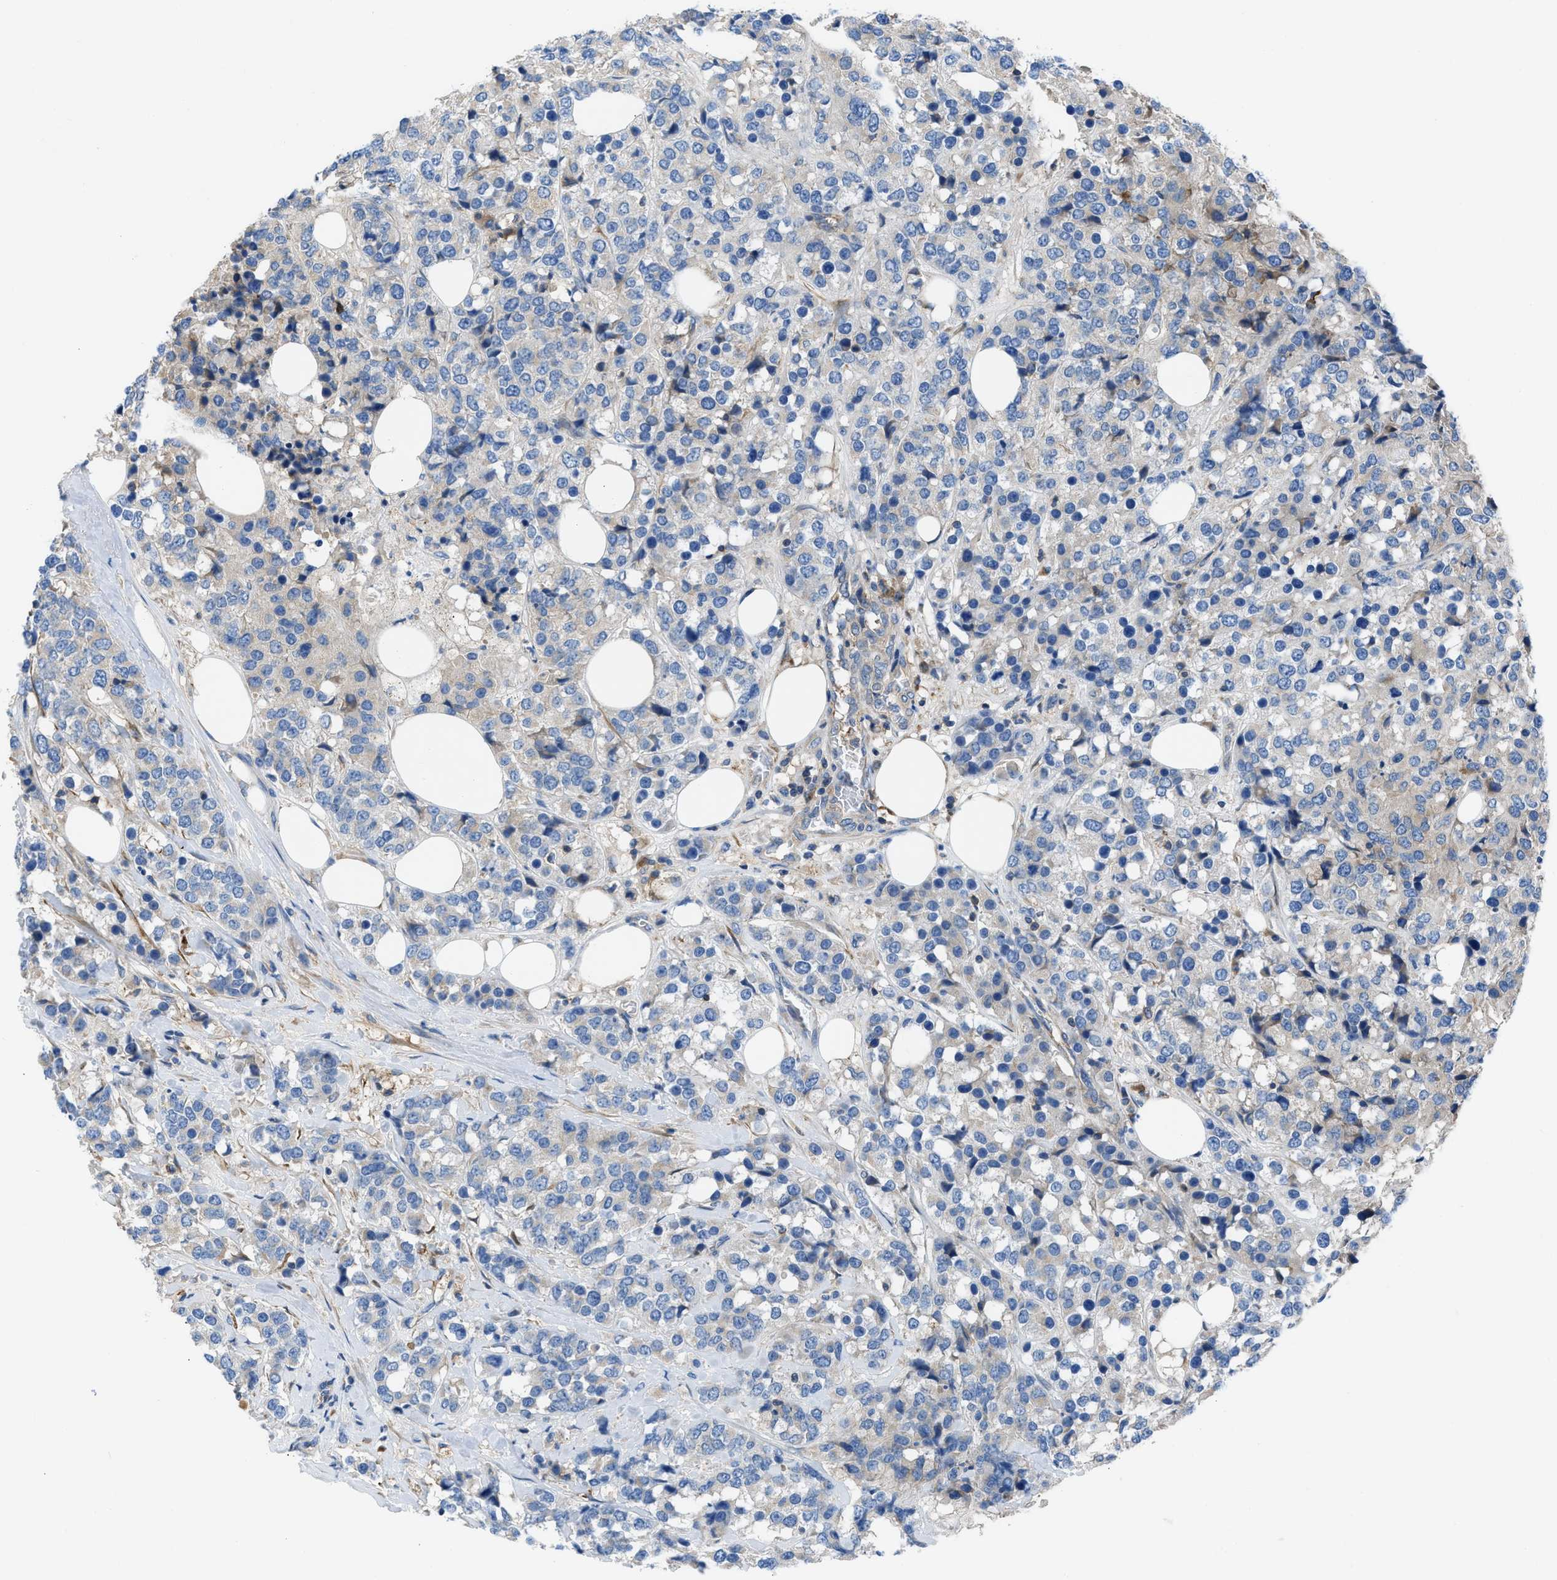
{"staining": {"intensity": "weak", "quantity": "<25%", "location": "cytoplasmic/membranous"}, "tissue": "breast cancer", "cell_type": "Tumor cells", "image_type": "cancer", "snomed": [{"axis": "morphology", "description": "Lobular carcinoma"}, {"axis": "topography", "description": "Breast"}], "caption": "Breast lobular carcinoma was stained to show a protein in brown. There is no significant staining in tumor cells.", "gene": "CHKB", "patient": {"sex": "female", "age": 59}}